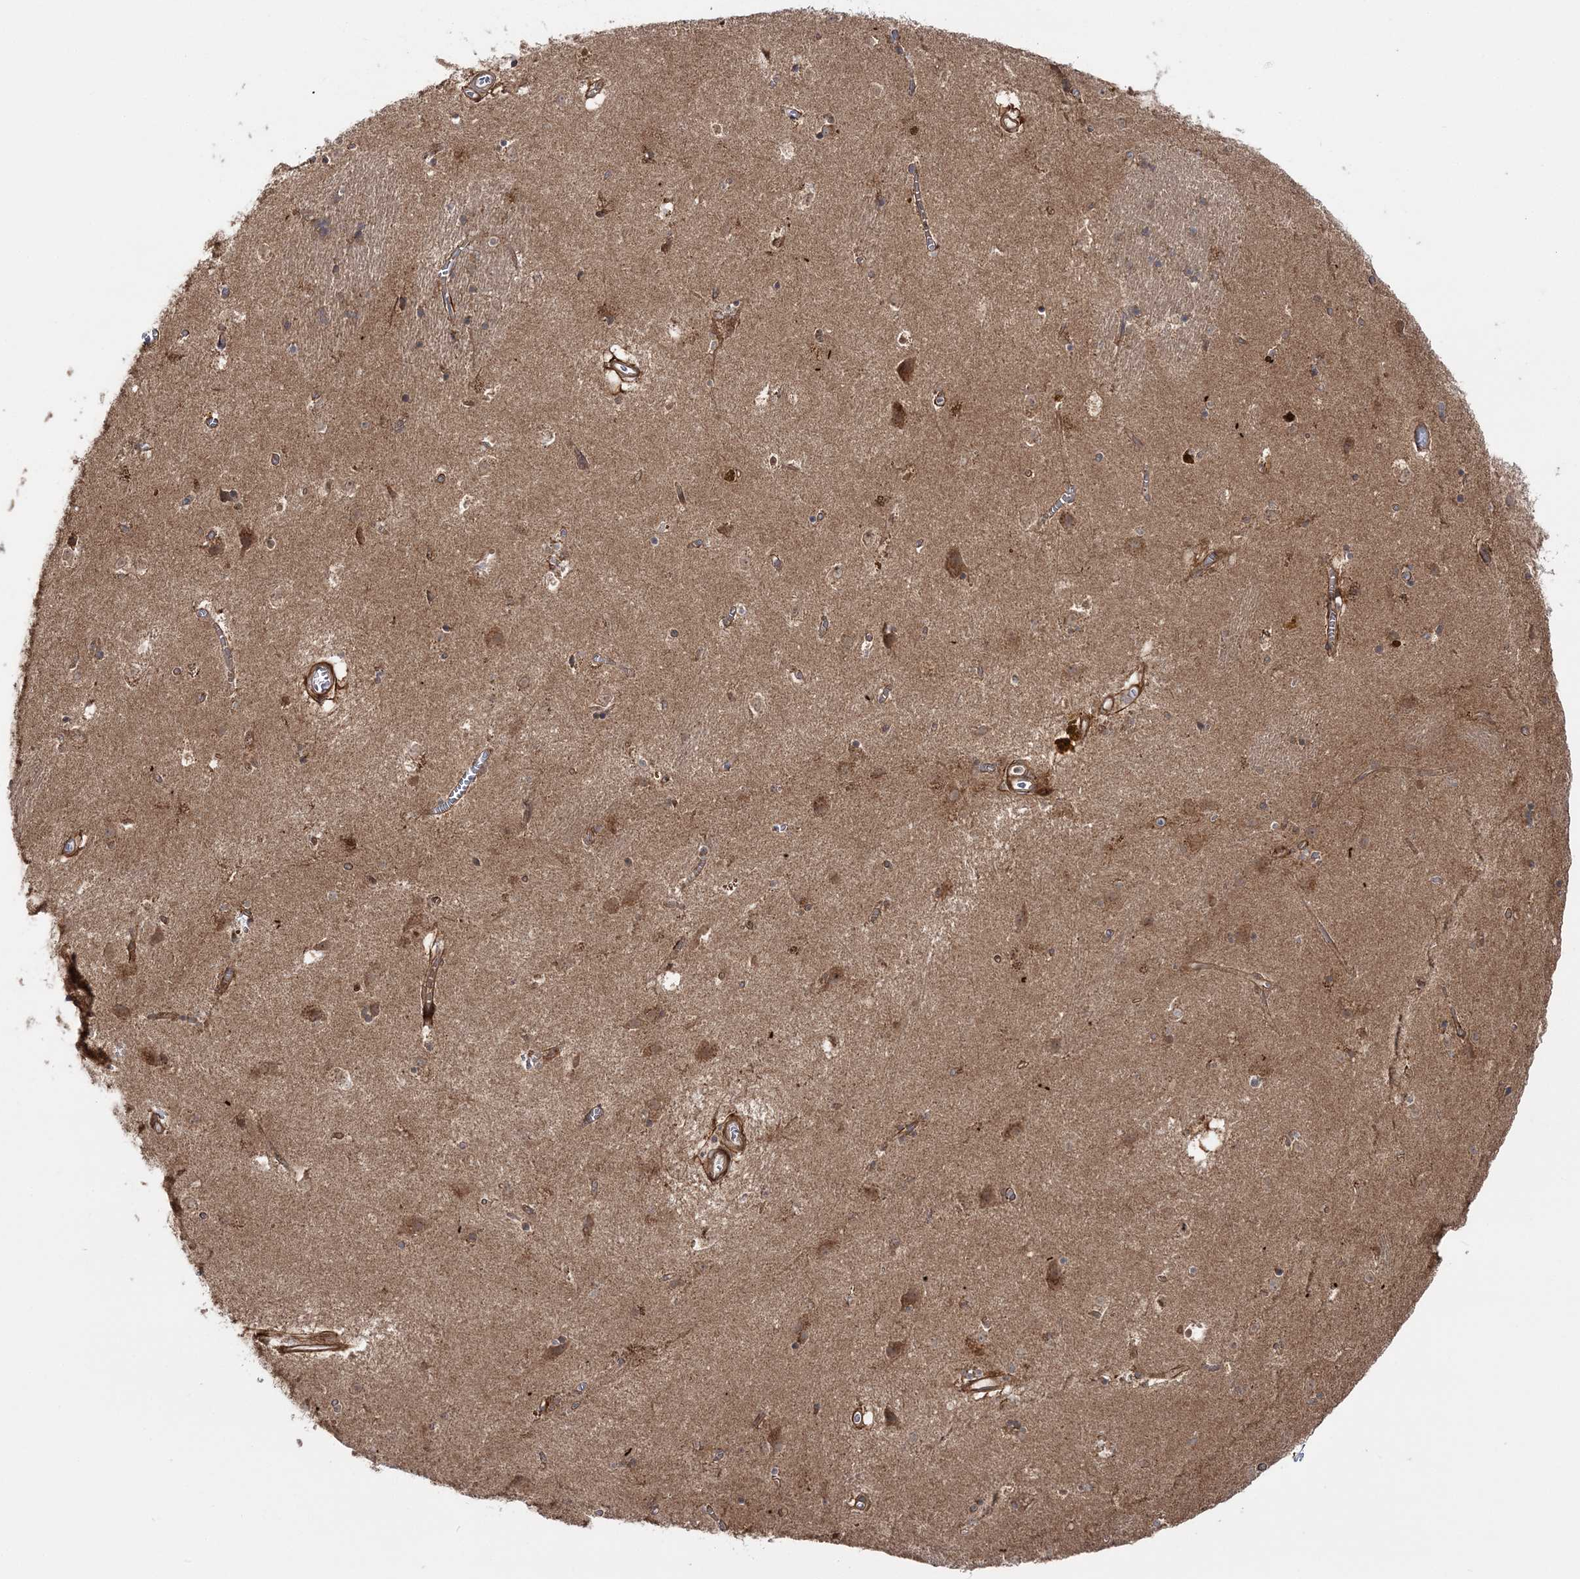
{"staining": {"intensity": "moderate", "quantity": "<25%", "location": "cytoplasmic/membranous"}, "tissue": "caudate", "cell_type": "Glial cells", "image_type": "normal", "snomed": [{"axis": "morphology", "description": "Normal tissue, NOS"}, {"axis": "topography", "description": "Lateral ventricle wall"}], "caption": "High-magnification brightfield microscopy of benign caudate stained with DAB (brown) and counterstained with hematoxylin (blue). glial cells exhibit moderate cytoplasmic/membranous expression is identified in about<25% of cells.", "gene": "MOCS2", "patient": {"sex": "male", "age": 70}}